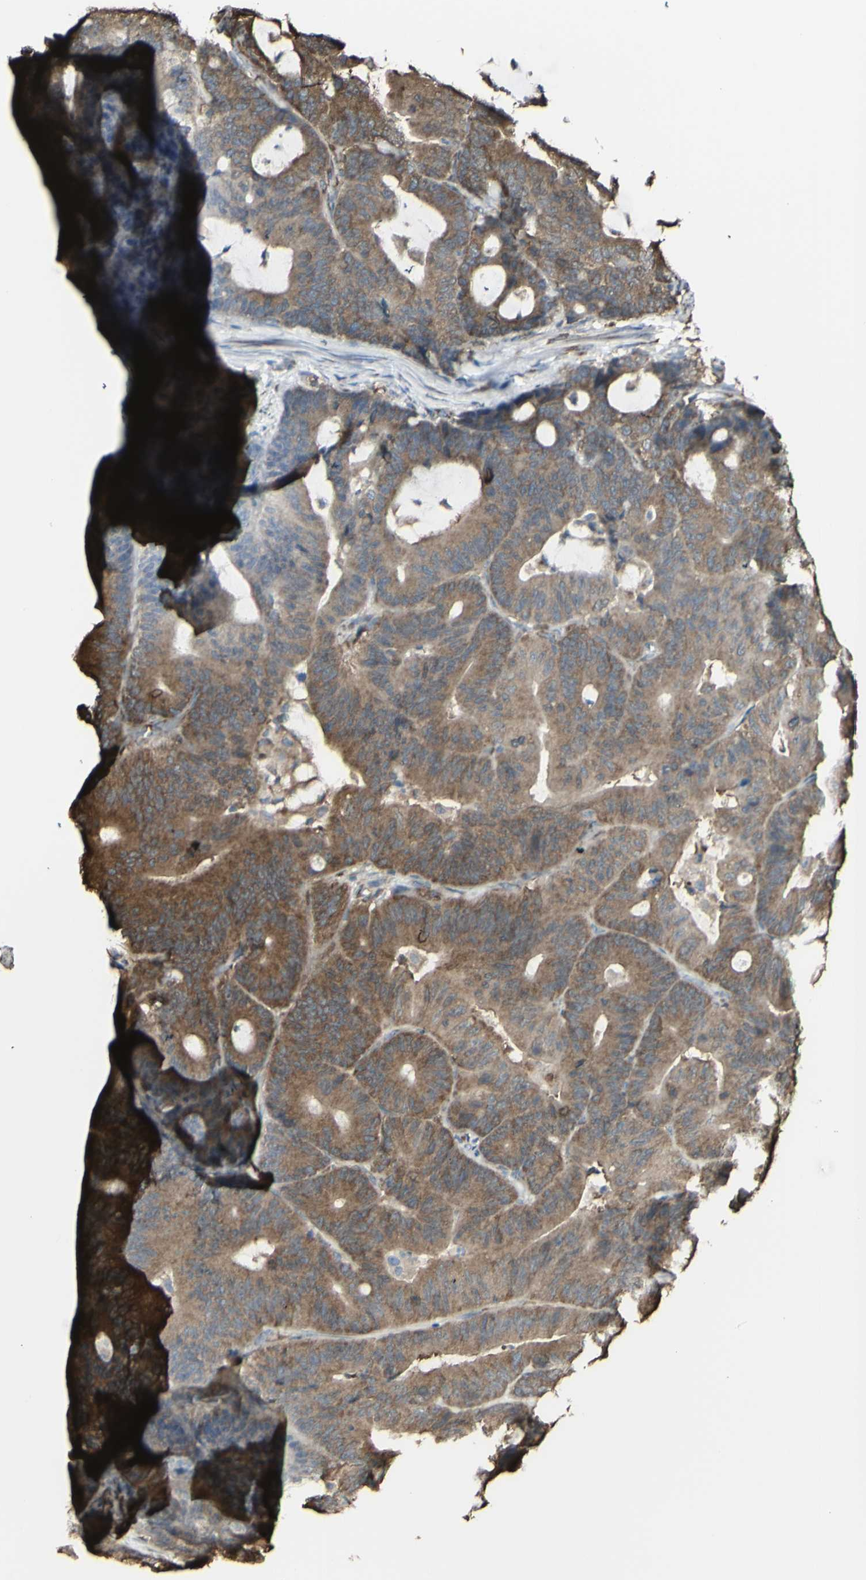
{"staining": {"intensity": "moderate", "quantity": ">75%", "location": "cytoplasmic/membranous"}, "tissue": "colorectal cancer", "cell_type": "Tumor cells", "image_type": "cancer", "snomed": [{"axis": "morphology", "description": "Adenocarcinoma, NOS"}, {"axis": "topography", "description": "Colon"}], "caption": "The histopathology image shows staining of colorectal adenocarcinoma, revealing moderate cytoplasmic/membranous protein expression (brown color) within tumor cells.", "gene": "EEF1B2", "patient": {"sex": "female", "age": 84}}